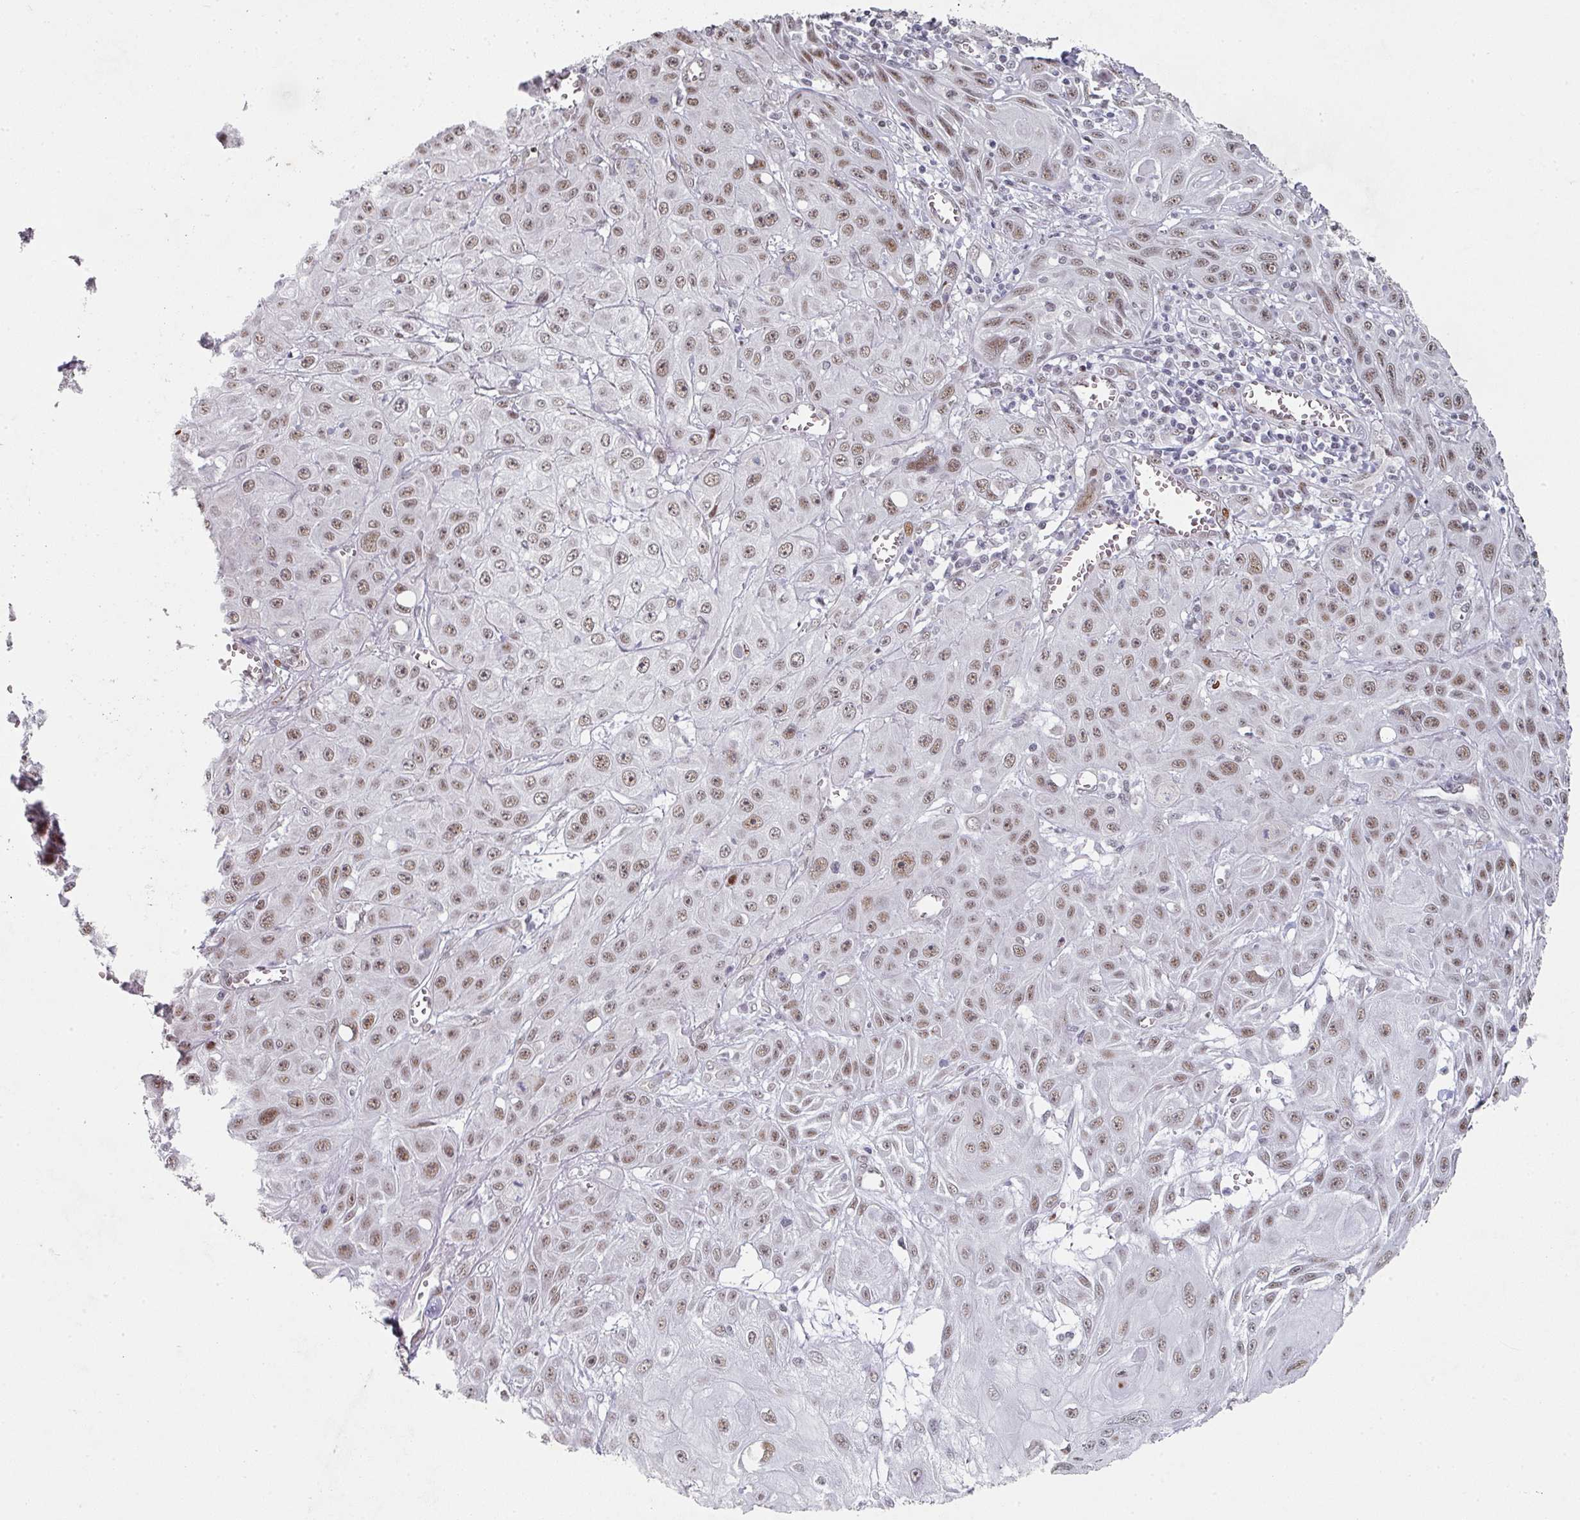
{"staining": {"intensity": "moderate", "quantity": ">75%", "location": "nuclear"}, "tissue": "skin cancer", "cell_type": "Tumor cells", "image_type": "cancer", "snomed": [{"axis": "morphology", "description": "Squamous cell carcinoma, NOS"}, {"axis": "topography", "description": "Skin"}, {"axis": "topography", "description": "Vulva"}], "caption": "Skin cancer stained with DAB immunohistochemistry reveals medium levels of moderate nuclear staining in about >75% of tumor cells.", "gene": "SF3B5", "patient": {"sex": "female", "age": 71}}